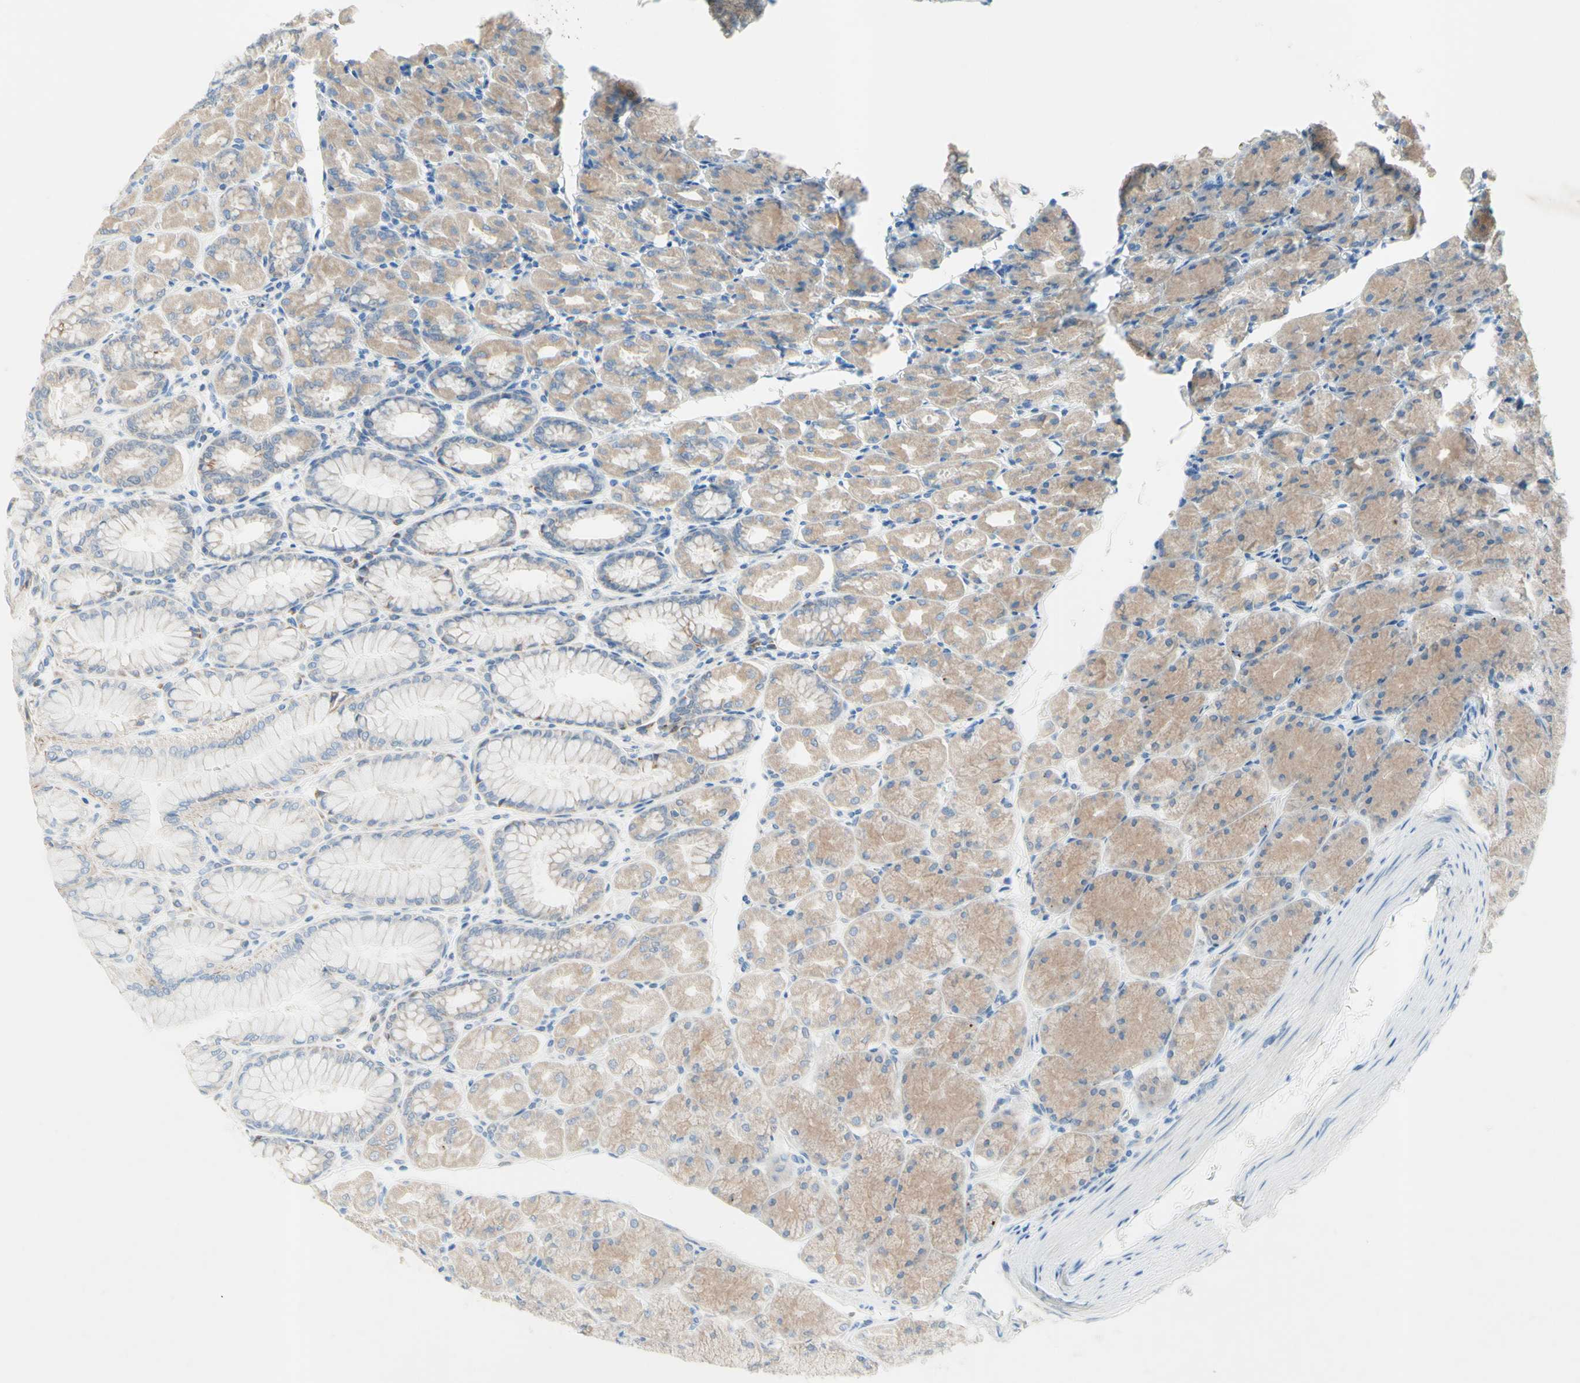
{"staining": {"intensity": "weak", "quantity": "25%-75%", "location": "cytoplasmic/membranous"}, "tissue": "stomach", "cell_type": "Glandular cells", "image_type": "normal", "snomed": [{"axis": "morphology", "description": "Normal tissue, NOS"}, {"axis": "topography", "description": "Stomach, upper"}], "caption": "Human stomach stained with a brown dye exhibits weak cytoplasmic/membranous positive positivity in approximately 25%-75% of glandular cells.", "gene": "MFF", "patient": {"sex": "female", "age": 56}}